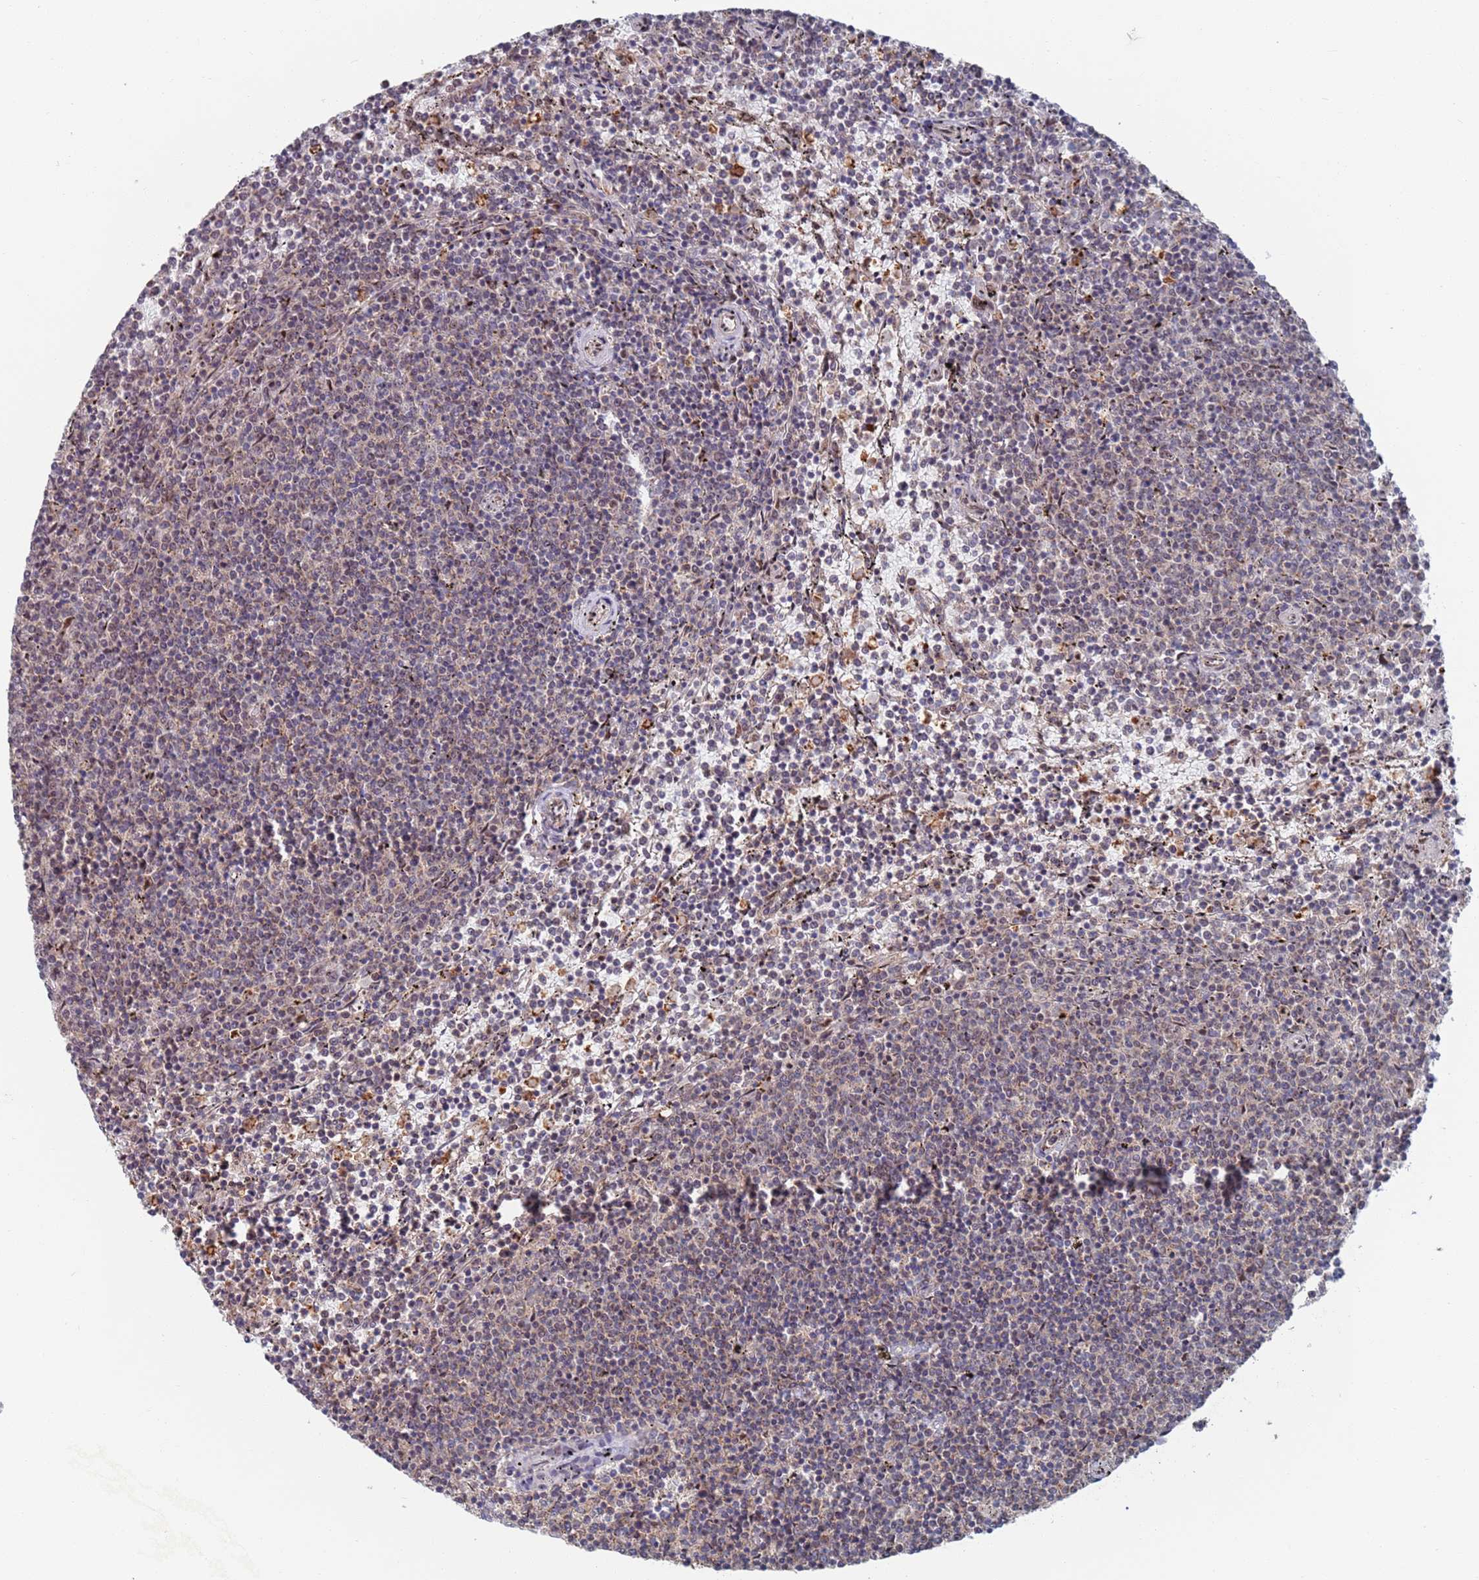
{"staining": {"intensity": "negative", "quantity": "none", "location": "none"}, "tissue": "lymphoma", "cell_type": "Tumor cells", "image_type": "cancer", "snomed": [{"axis": "morphology", "description": "Malignant lymphoma, non-Hodgkin's type, Low grade"}, {"axis": "topography", "description": "Spleen"}], "caption": "Low-grade malignant lymphoma, non-Hodgkin's type was stained to show a protein in brown. There is no significant positivity in tumor cells. Brightfield microscopy of immunohistochemistry stained with DAB (3,3'-diaminobenzidine) (brown) and hematoxylin (blue), captured at high magnification.", "gene": "RPP25", "patient": {"sex": "female", "age": 50}}